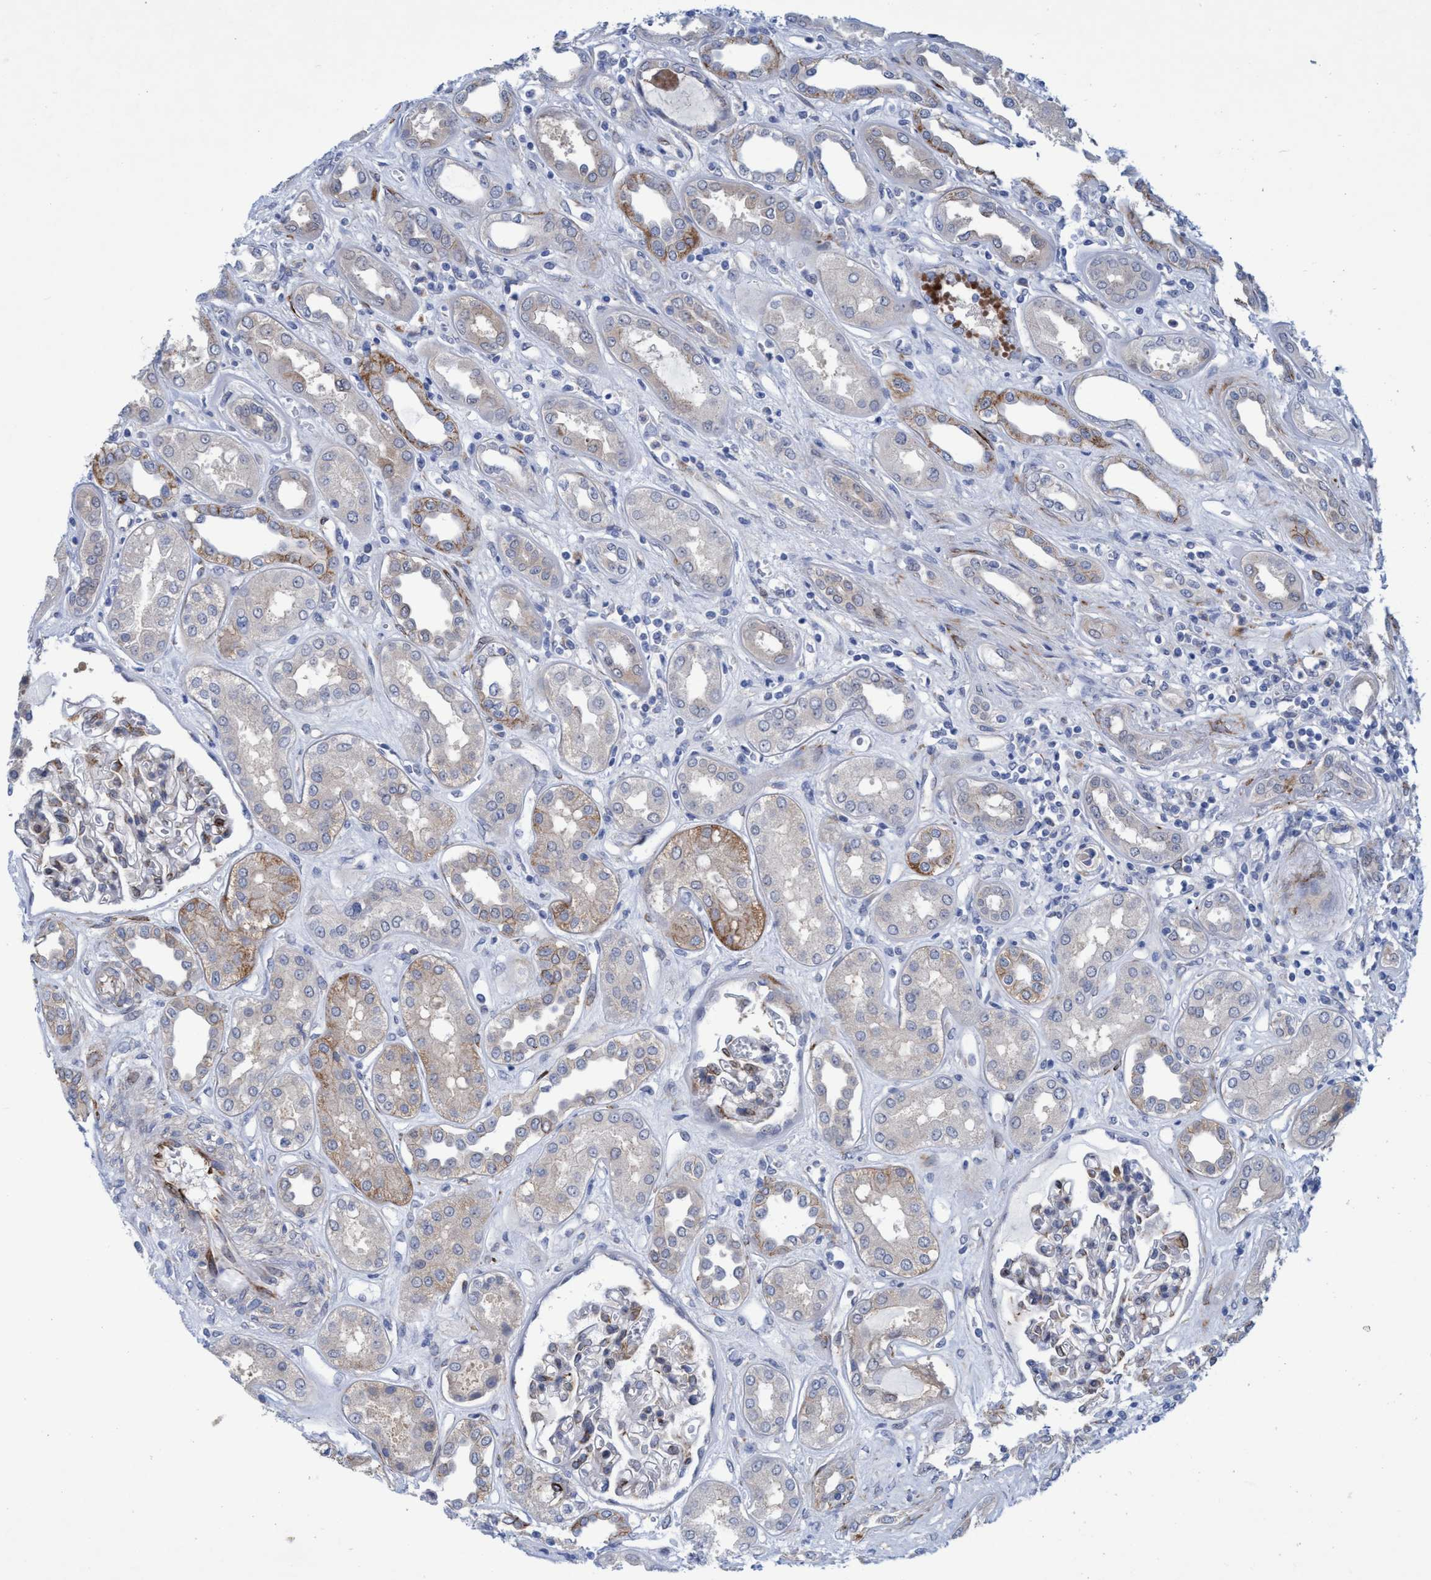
{"staining": {"intensity": "moderate", "quantity": "<25%", "location": "cytoplasmic/membranous"}, "tissue": "kidney", "cell_type": "Cells in glomeruli", "image_type": "normal", "snomed": [{"axis": "morphology", "description": "Normal tissue, NOS"}, {"axis": "topography", "description": "Kidney"}], "caption": "Brown immunohistochemical staining in normal kidney demonstrates moderate cytoplasmic/membranous expression in about <25% of cells in glomeruli. Nuclei are stained in blue.", "gene": "SLC43A2", "patient": {"sex": "male", "age": 59}}